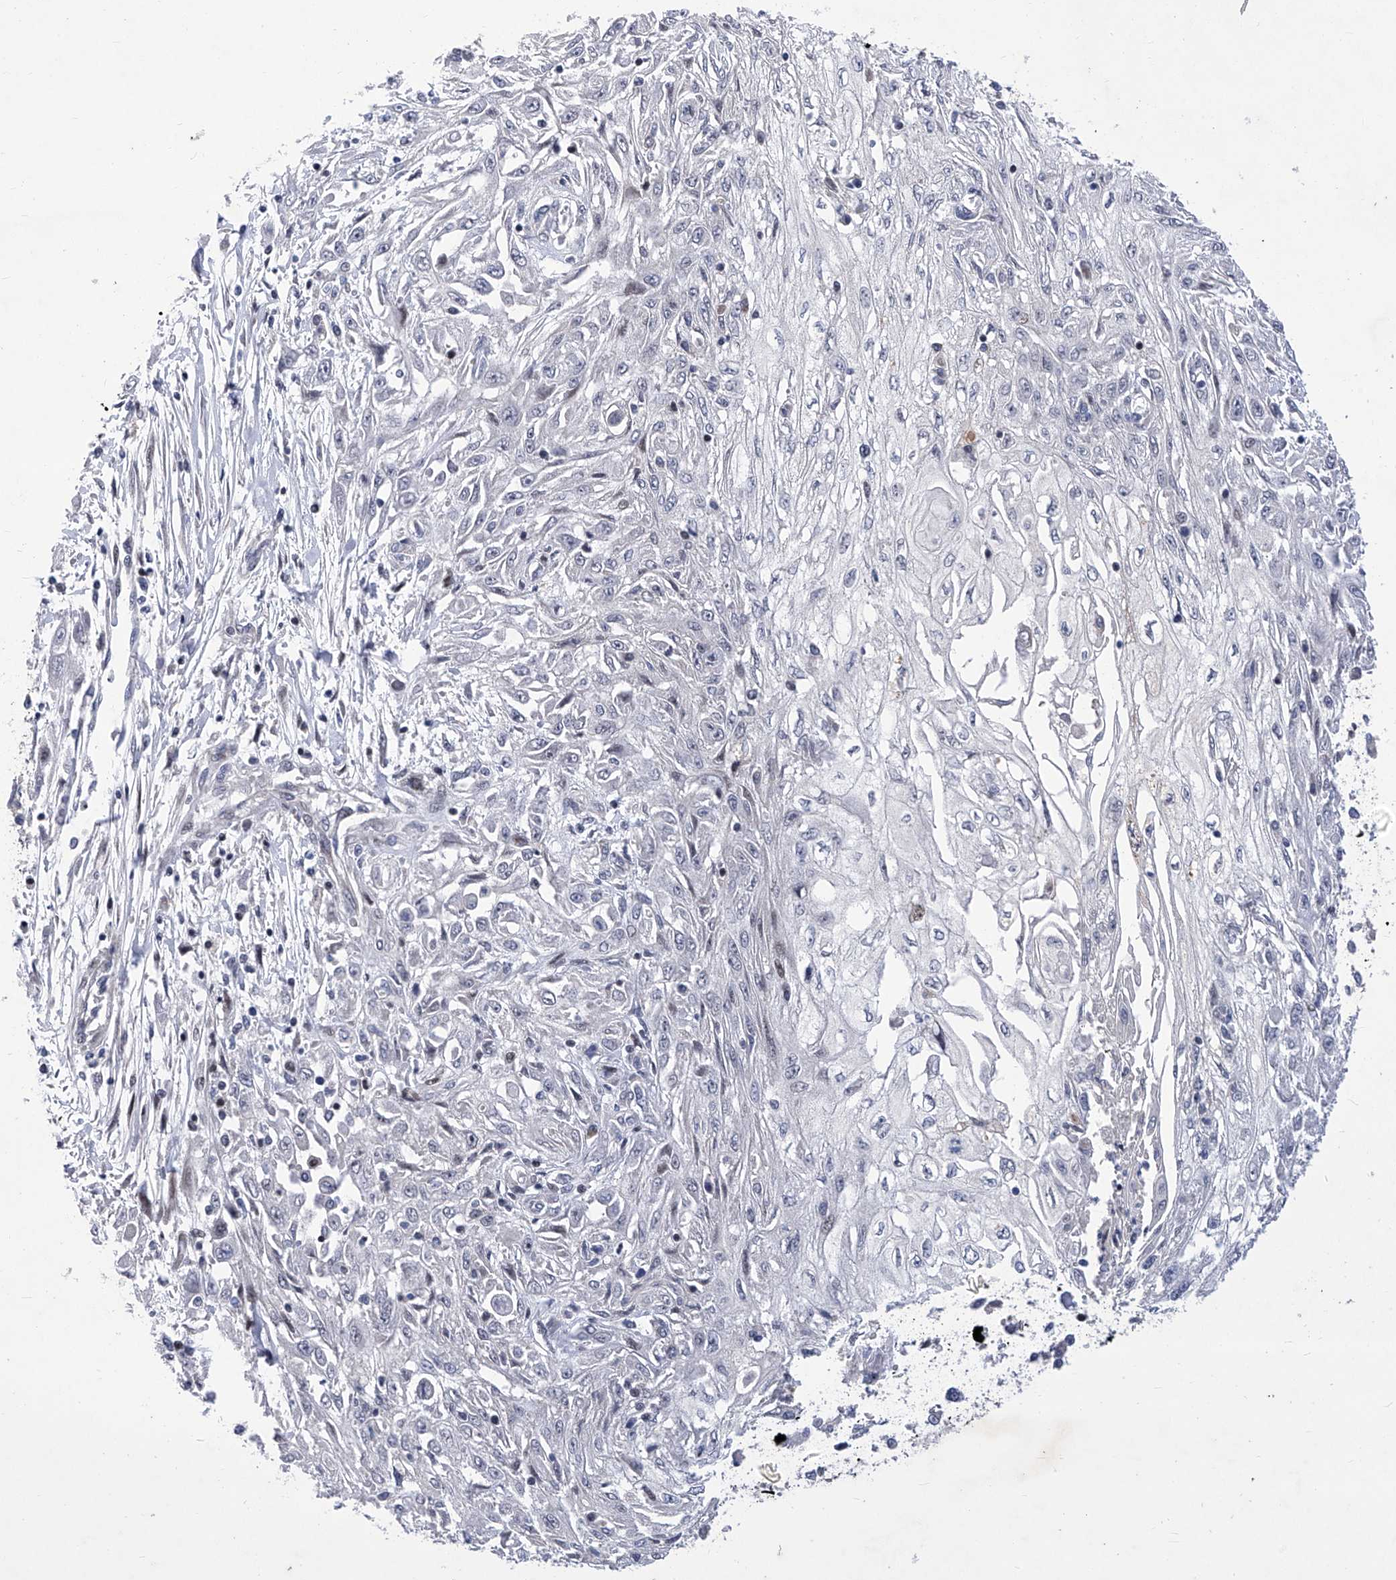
{"staining": {"intensity": "negative", "quantity": "none", "location": "none"}, "tissue": "skin cancer", "cell_type": "Tumor cells", "image_type": "cancer", "snomed": [{"axis": "morphology", "description": "Squamous cell carcinoma, NOS"}, {"axis": "morphology", "description": "Squamous cell carcinoma, metastatic, NOS"}, {"axis": "topography", "description": "Skin"}, {"axis": "topography", "description": "Lymph node"}], "caption": "A micrograph of skin squamous cell carcinoma stained for a protein displays no brown staining in tumor cells.", "gene": "NUFIP1", "patient": {"sex": "male", "age": 75}}